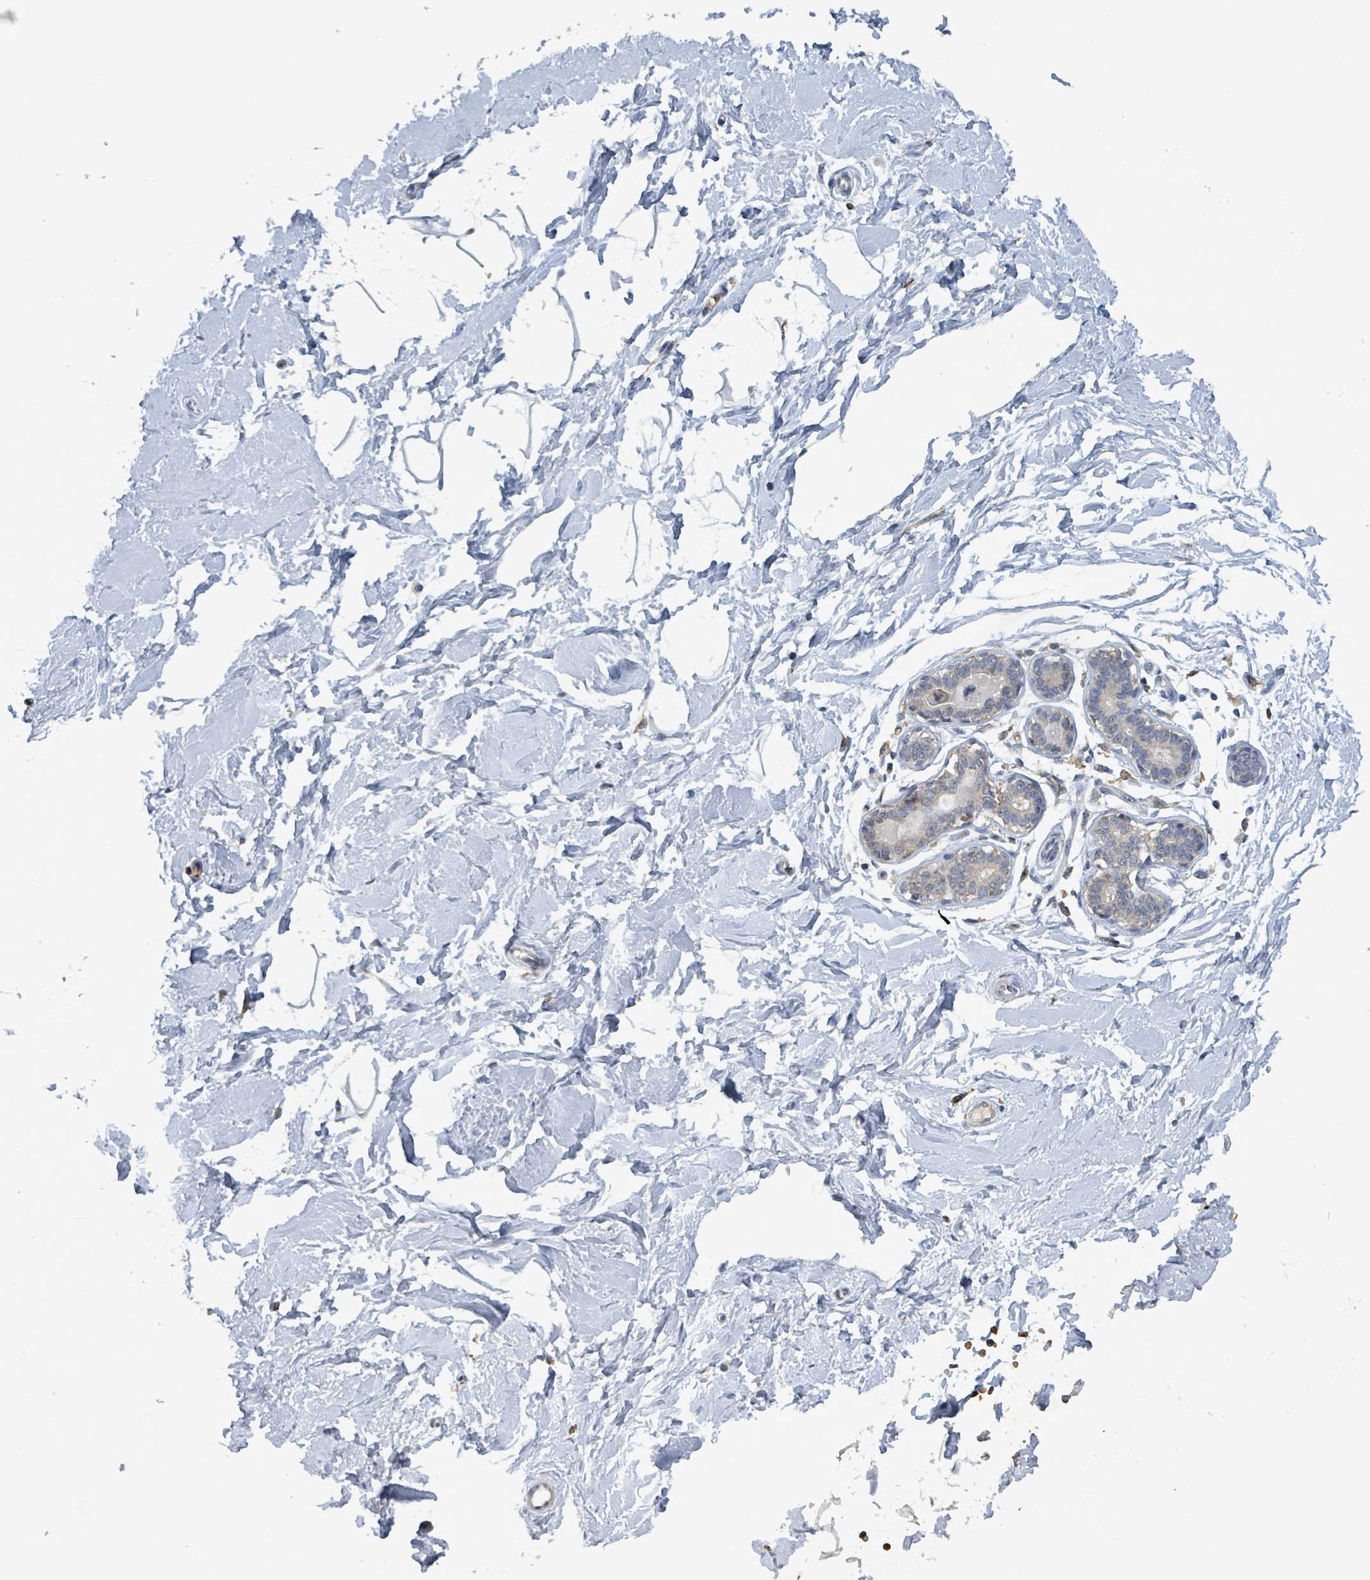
{"staining": {"intensity": "negative", "quantity": "none", "location": "none"}, "tissue": "breast", "cell_type": "Adipocytes", "image_type": "normal", "snomed": [{"axis": "morphology", "description": "Normal tissue, NOS"}, {"axis": "topography", "description": "Breast"}], "caption": "This is a photomicrograph of immunohistochemistry staining of unremarkable breast, which shows no expression in adipocytes. (Brightfield microscopy of DAB immunohistochemistry at high magnification).", "gene": "SEBOX", "patient": {"sex": "female", "age": 23}}